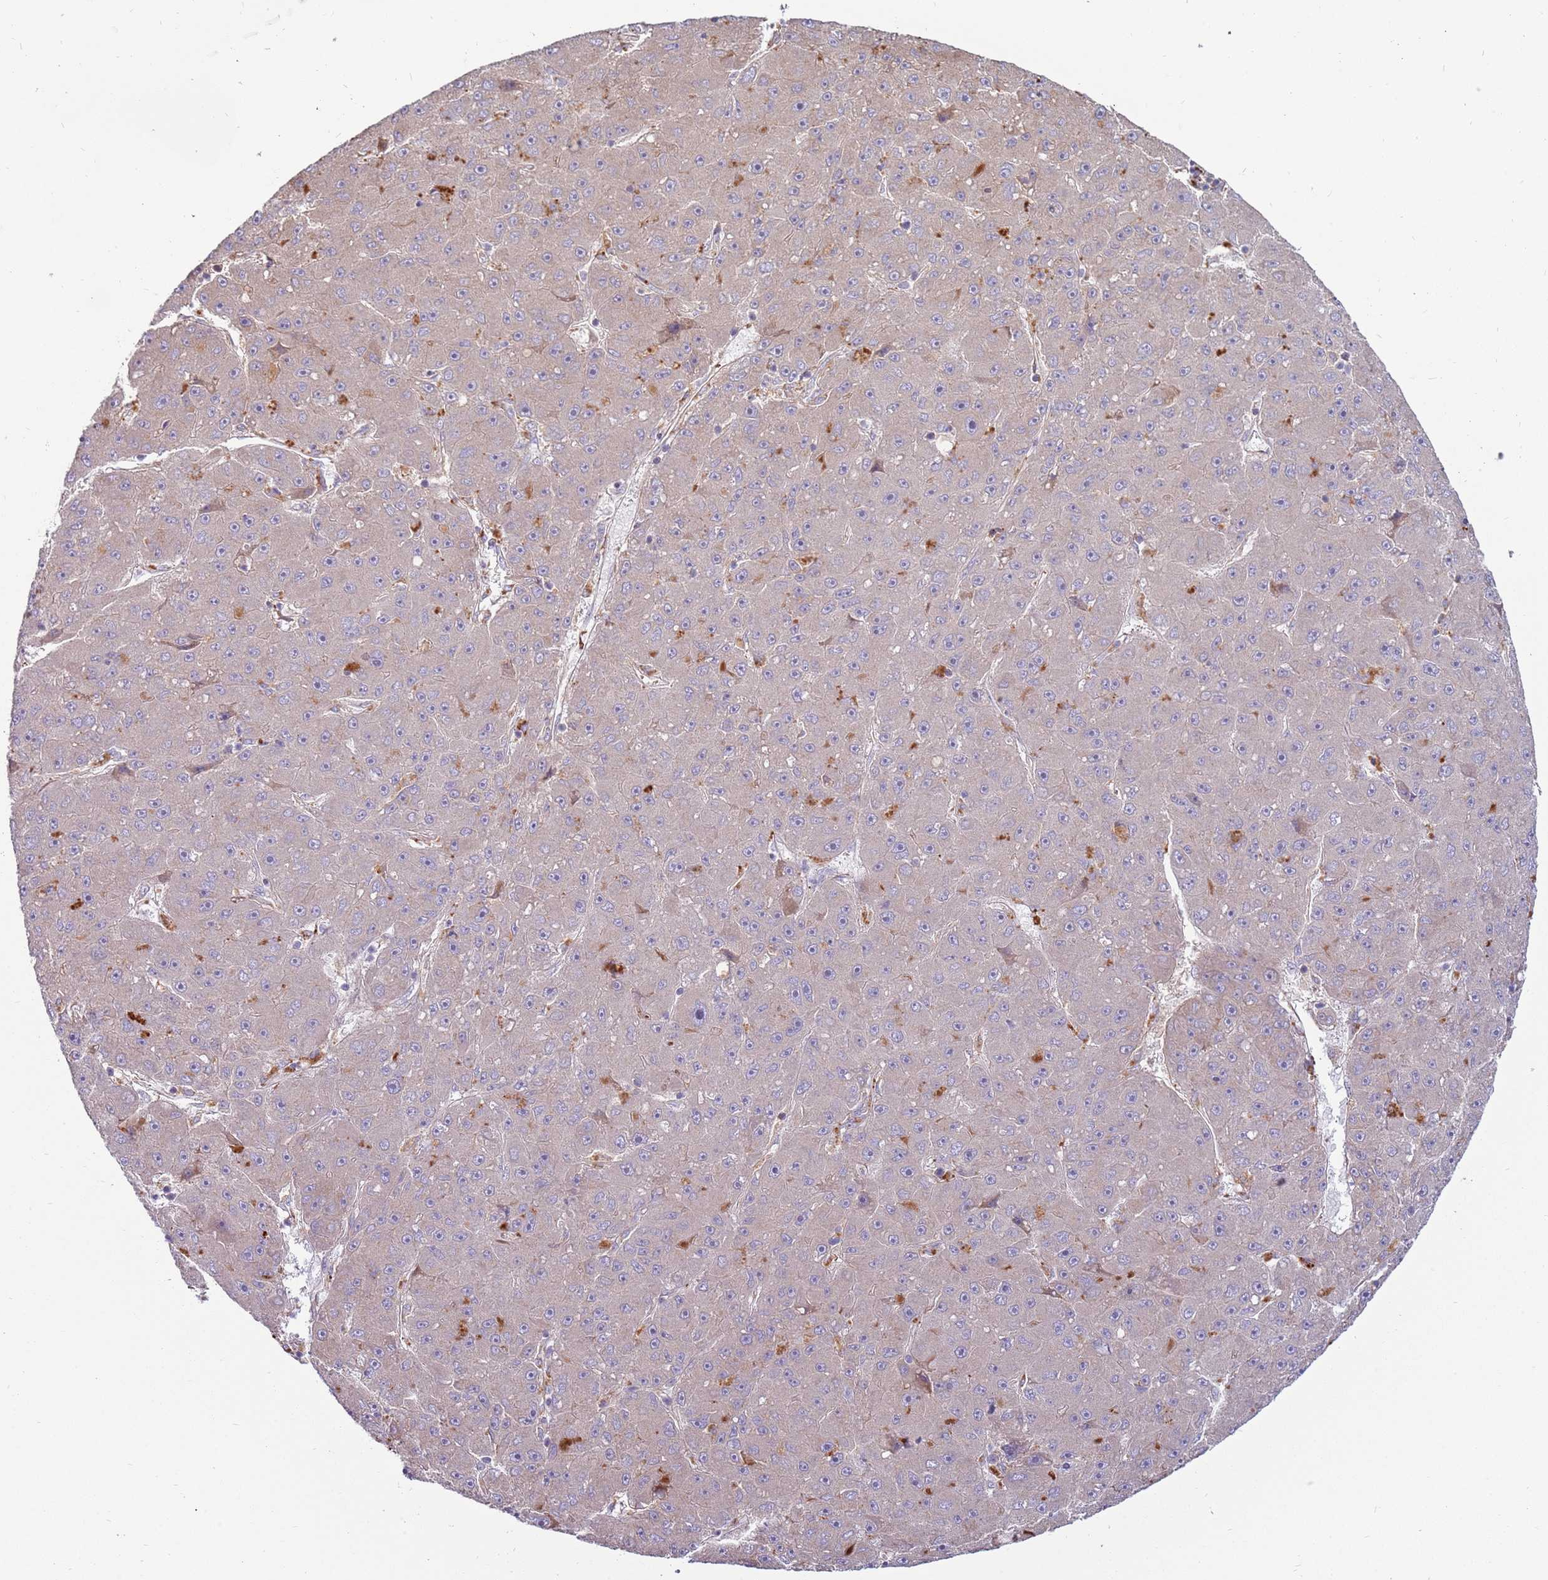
{"staining": {"intensity": "weak", "quantity": "<25%", "location": "cytoplasmic/membranous"}, "tissue": "liver cancer", "cell_type": "Tumor cells", "image_type": "cancer", "snomed": [{"axis": "morphology", "description": "Carcinoma, Hepatocellular, NOS"}, {"axis": "topography", "description": "Liver"}], "caption": "Tumor cells are negative for protein expression in human liver cancer.", "gene": "EMC1", "patient": {"sex": "male", "age": 67}}